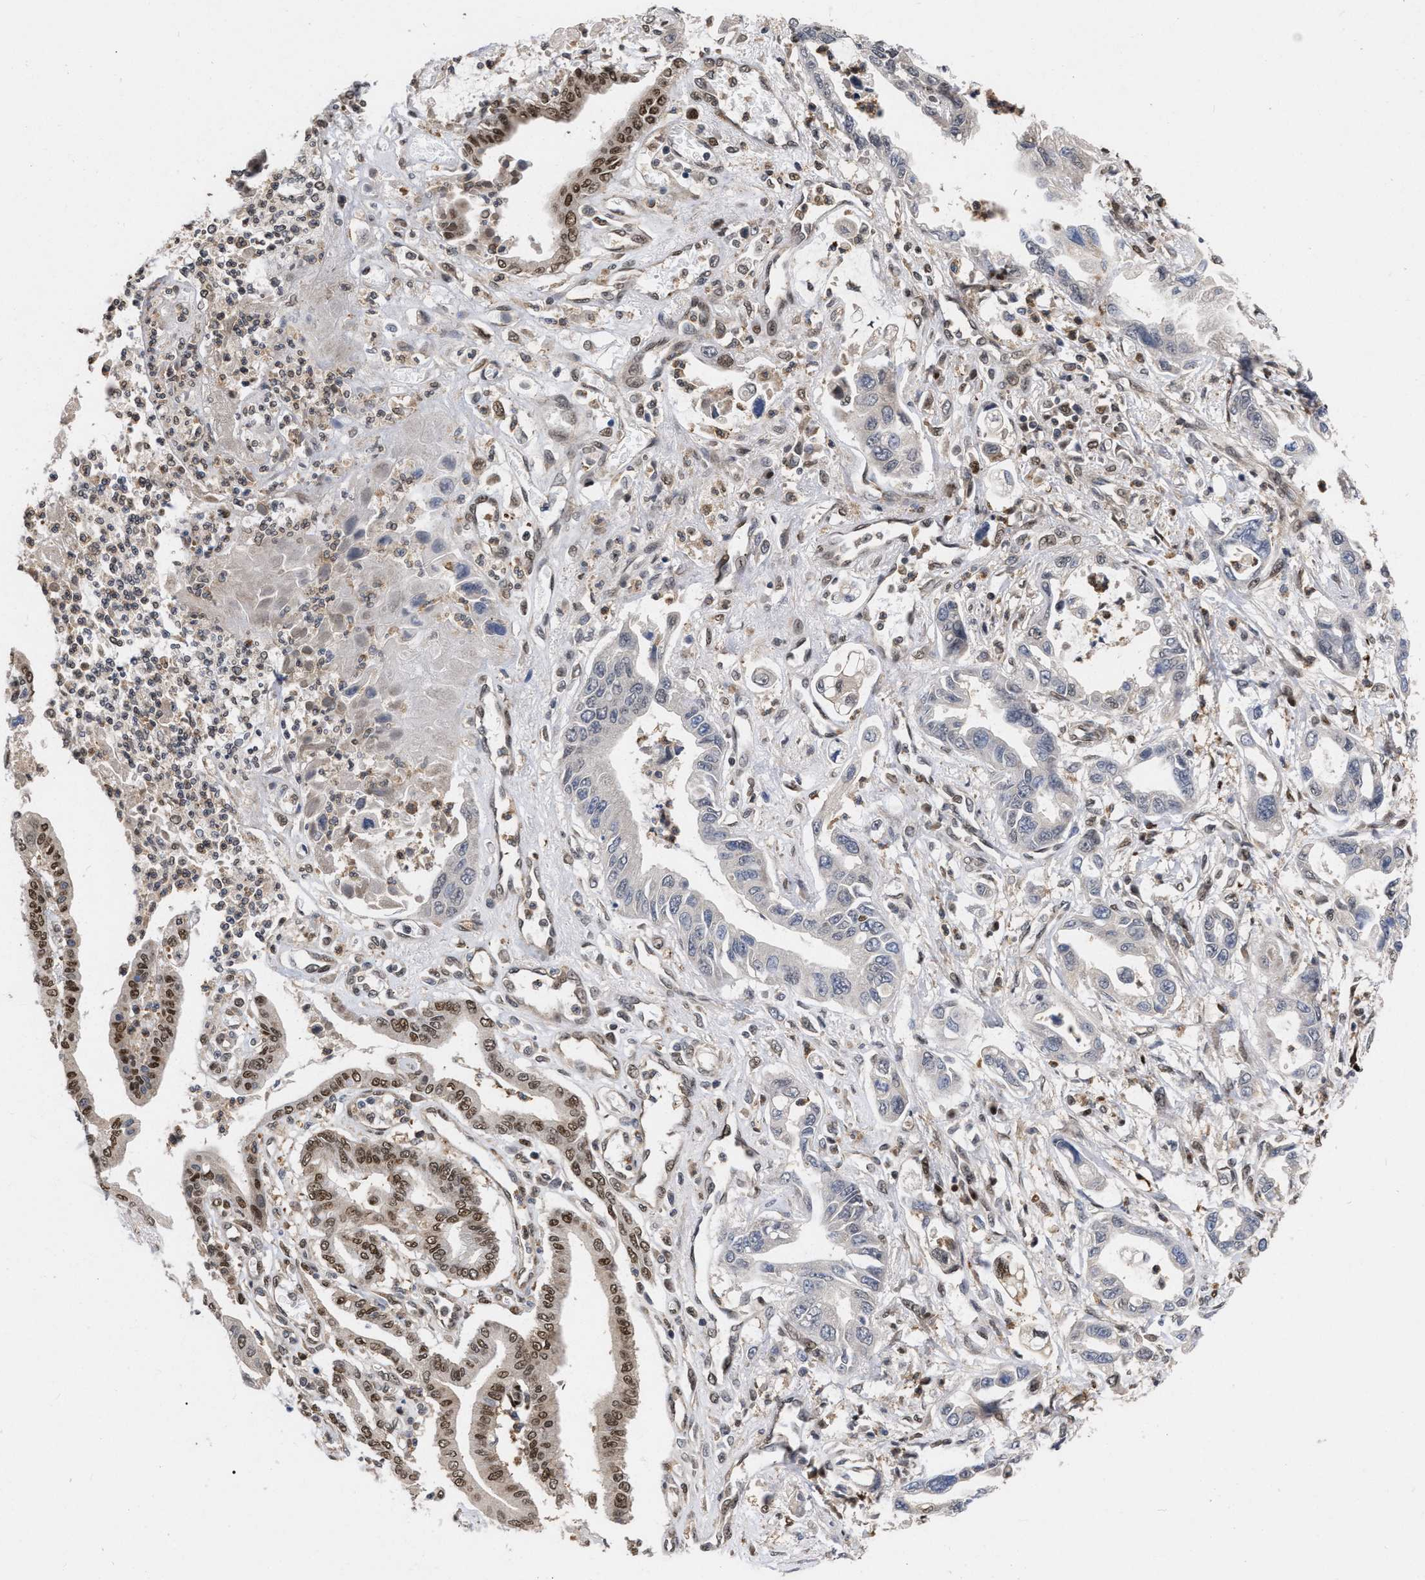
{"staining": {"intensity": "moderate", "quantity": "25%-75%", "location": "cytoplasmic/membranous,nuclear"}, "tissue": "pancreatic cancer", "cell_type": "Tumor cells", "image_type": "cancer", "snomed": [{"axis": "morphology", "description": "Adenocarcinoma, NOS"}, {"axis": "topography", "description": "Pancreas"}], "caption": "Immunohistochemistry of human pancreatic cancer shows medium levels of moderate cytoplasmic/membranous and nuclear staining in approximately 25%-75% of tumor cells.", "gene": "MDM4", "patient": {"sex": "male", "age": 56}}